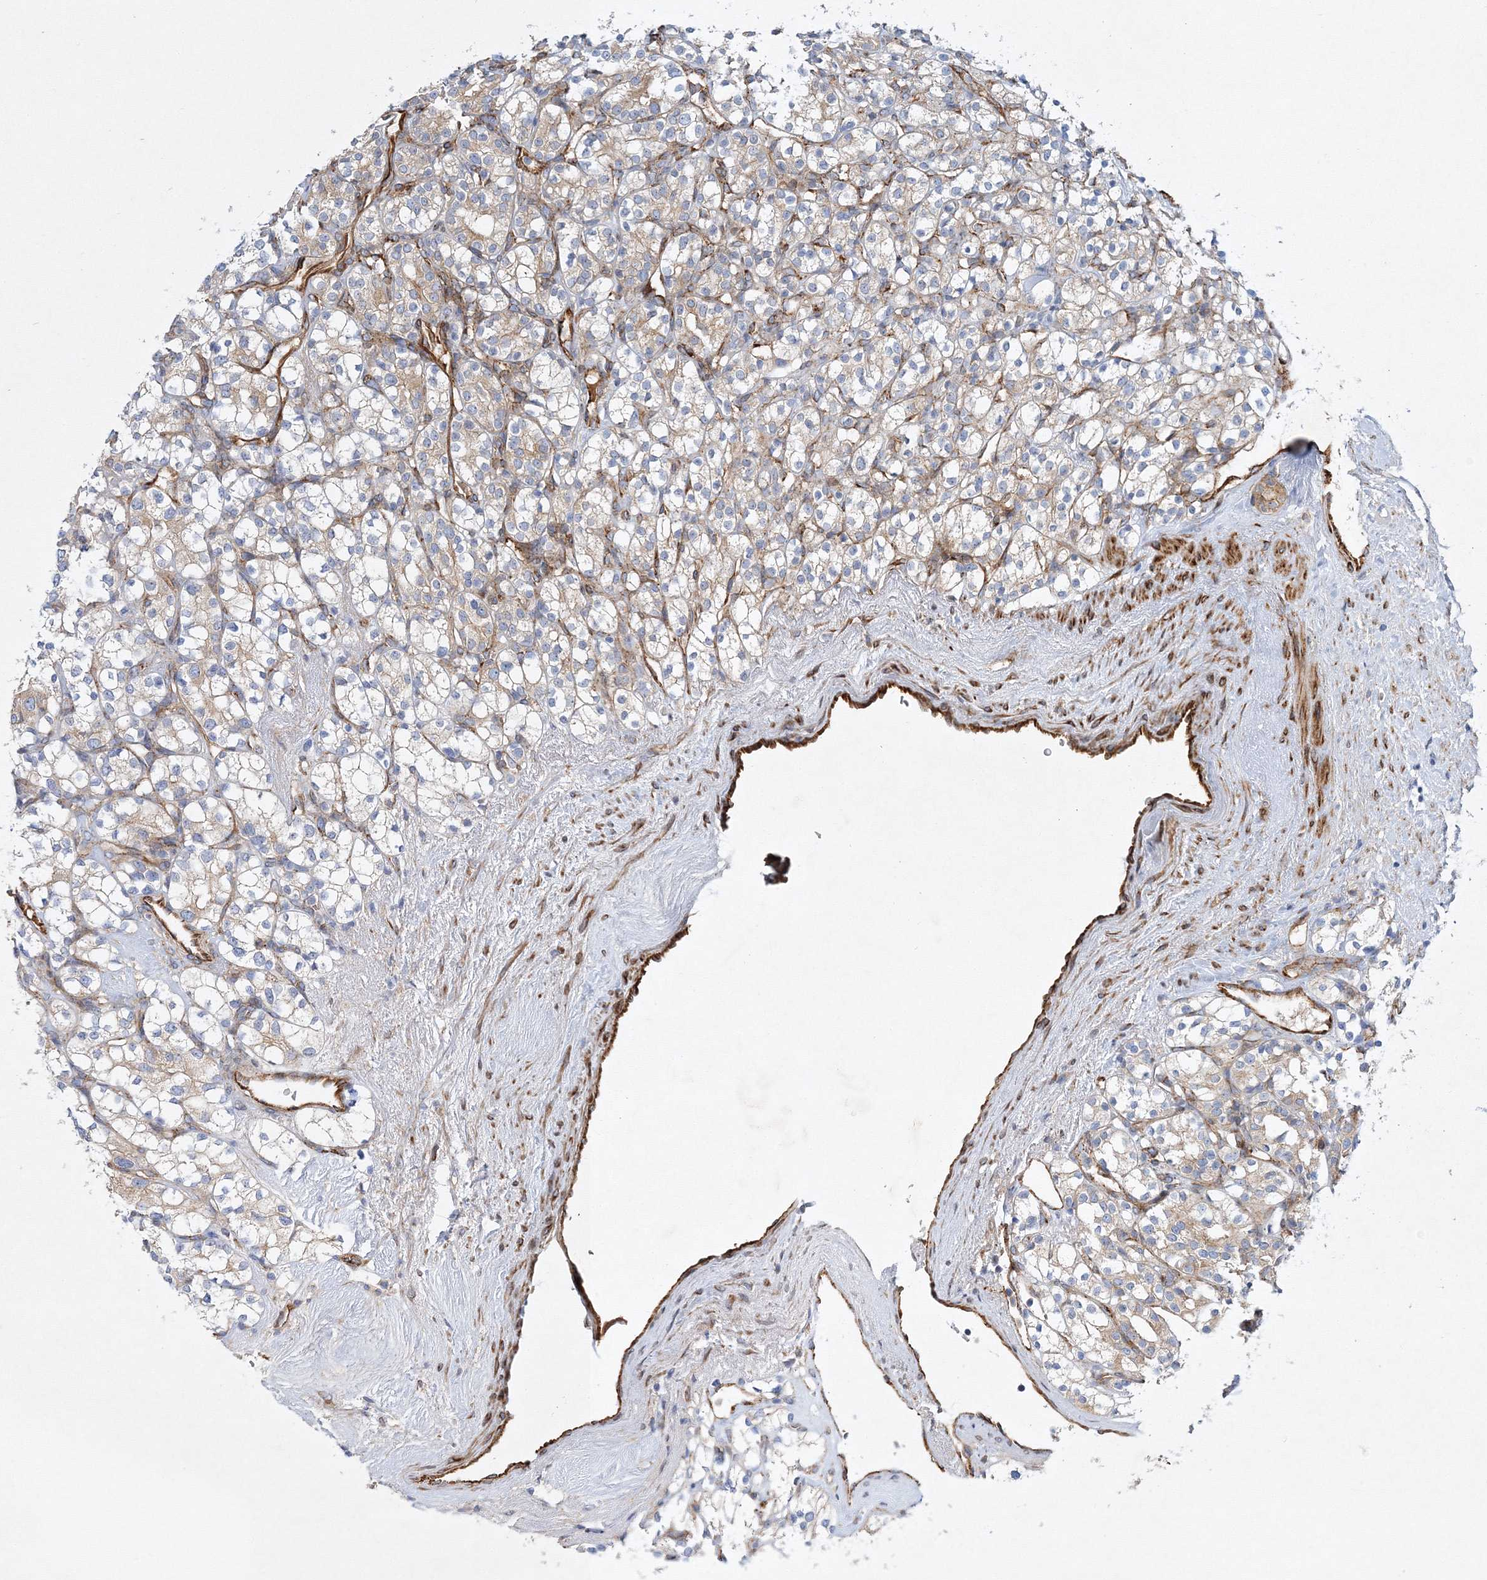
{"staining": {"intensity": "negative", "quantity": "none", "location": "none"}, "tissue": "renal cancer", "cell_type": "Tumor cells", "image_type": "cancer", "snomed": [{"axis": "morphology", "description": "Adenocarcinoma, NOS"}, {"axis": "topography", "description": "Kidney"}], "caption": "Photomicrograph shows no protein staining in tumor cells of renal adenocarcinoma tissue.", "gene": "ZFYVE16", "patient": {"sex": "male", "age": 77}}